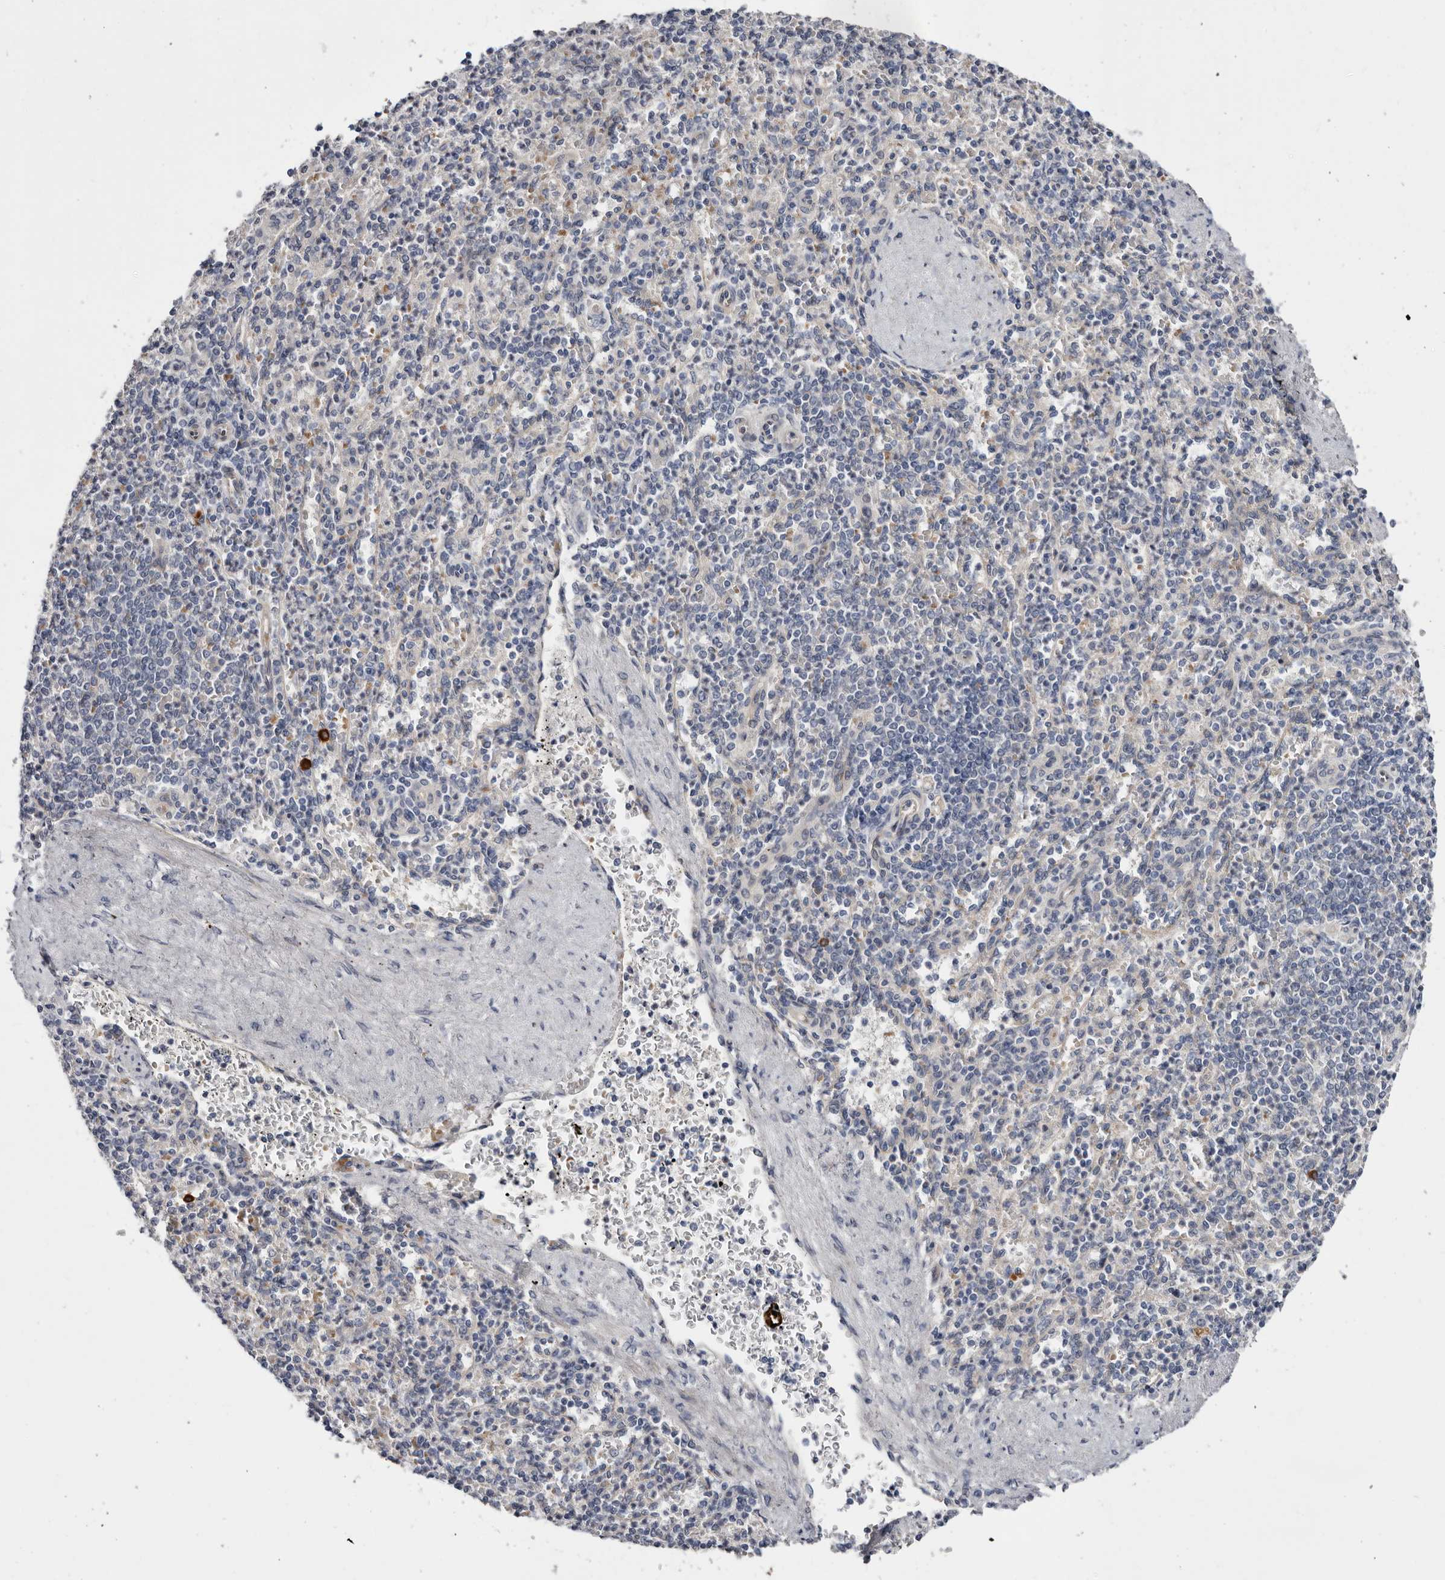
{"staining": {"intensity": "negative", "quantity": "none", "location": "none"}, "tissue": "spleen", "cell_type": "Cells in red pulp", "image_type": "normal", "snomed": [{"axis": "morphology", "description": "Normal tissue, NOS"}, {"axis": "topography", "description": "Spleen"}], "caption": "Image shows no protein expression in cells in red pulp of unremarkable spleen. Brightfield microscopy of immunohistochemistry stained with DAB (3,3'-diaminobenzidine) (brown) and hematoxylin (blue), captured at high magnification.", "gene": "USH1C", "patient": {"sex": "female", "age": 74}}